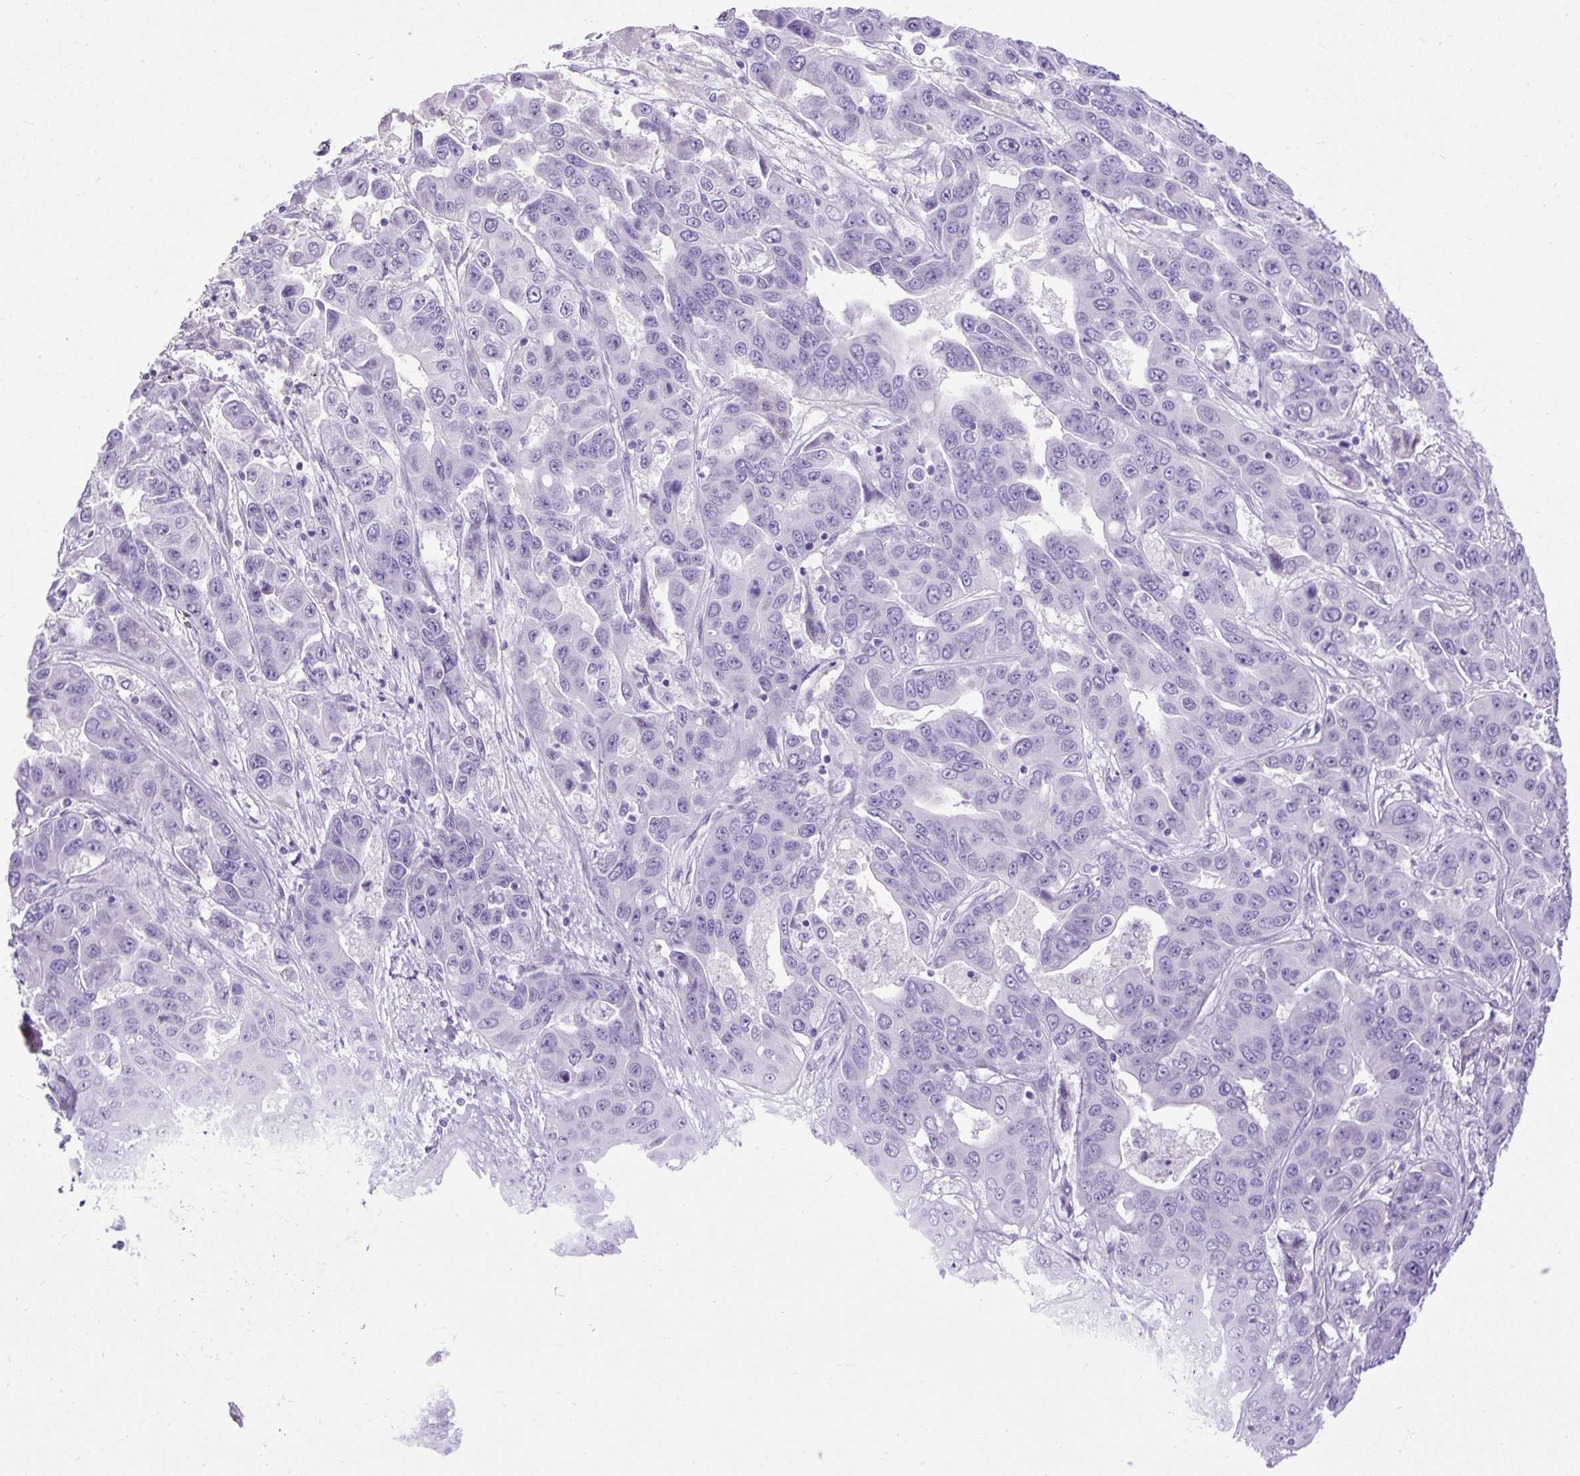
{"staining": {"intensity": "negative", "quantity": "none", "location": "none"}, "tissue": "liver cancer", "cell_type": "Tumor cells", "image_type": "cancer", "snomed": [{"axis": "morphology", "description": "Cholangiocarcinoma"}, {"axis": "topography", "description": "Liver"}], "caption": "IHC of human cholangiocarcinoma (liver) exhibits no staining in tumor cells. (DAB IHC visualized using brightfield microscopy, high magnification).", "gene": "UPP1", "patient": {"sex": "female", "age": 52}}